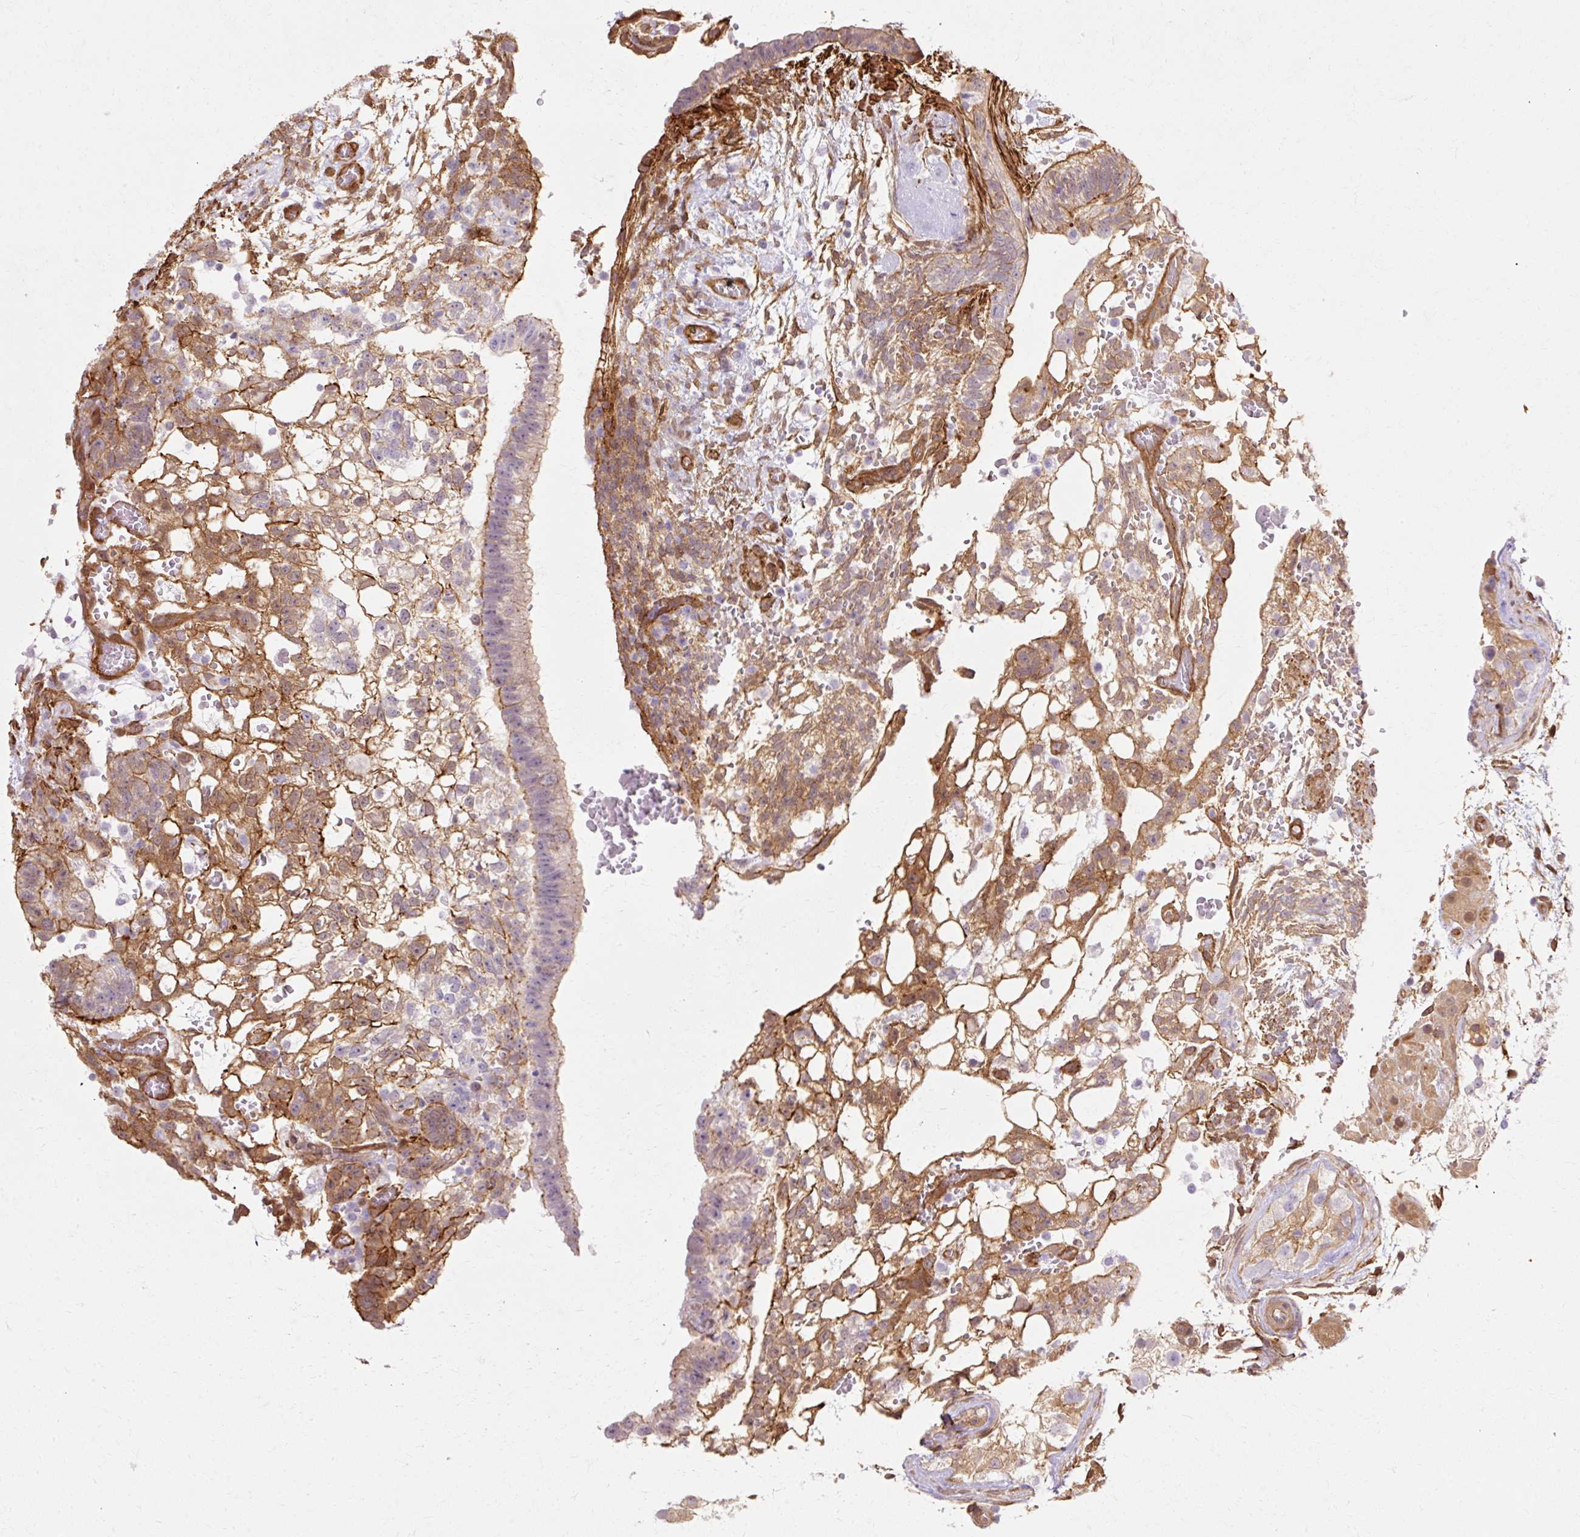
{"staining": {"intensity": "moderate", "quantity": "25%-75%", "location": "cytoplasmic/membranous"}, "tissue": "testis cancer", "cell_type": "Tumor cells", "image_type": "cancer", "snomed": [{"axis": "morphology", "description": "Normal tissue, NOS"}, {"axis": "morphology", "description": "Carcinoma, Embryonal, NOS"}, {"axis": "topography", "description": "Testis"}], "caption": "Immunohistochemical staining of human testis cancer reveals moderate cytoplasmic/membranous protein positivity in about 25%-75% of tumor cells. Using DAB (3,3'-diaminobenzidine) (brown) and hematoxylin (blue) stains, captured at high magnification using brightfield microscopy.", "gene": "CNN3", "patient": {"sex": "male", "age": 32}}